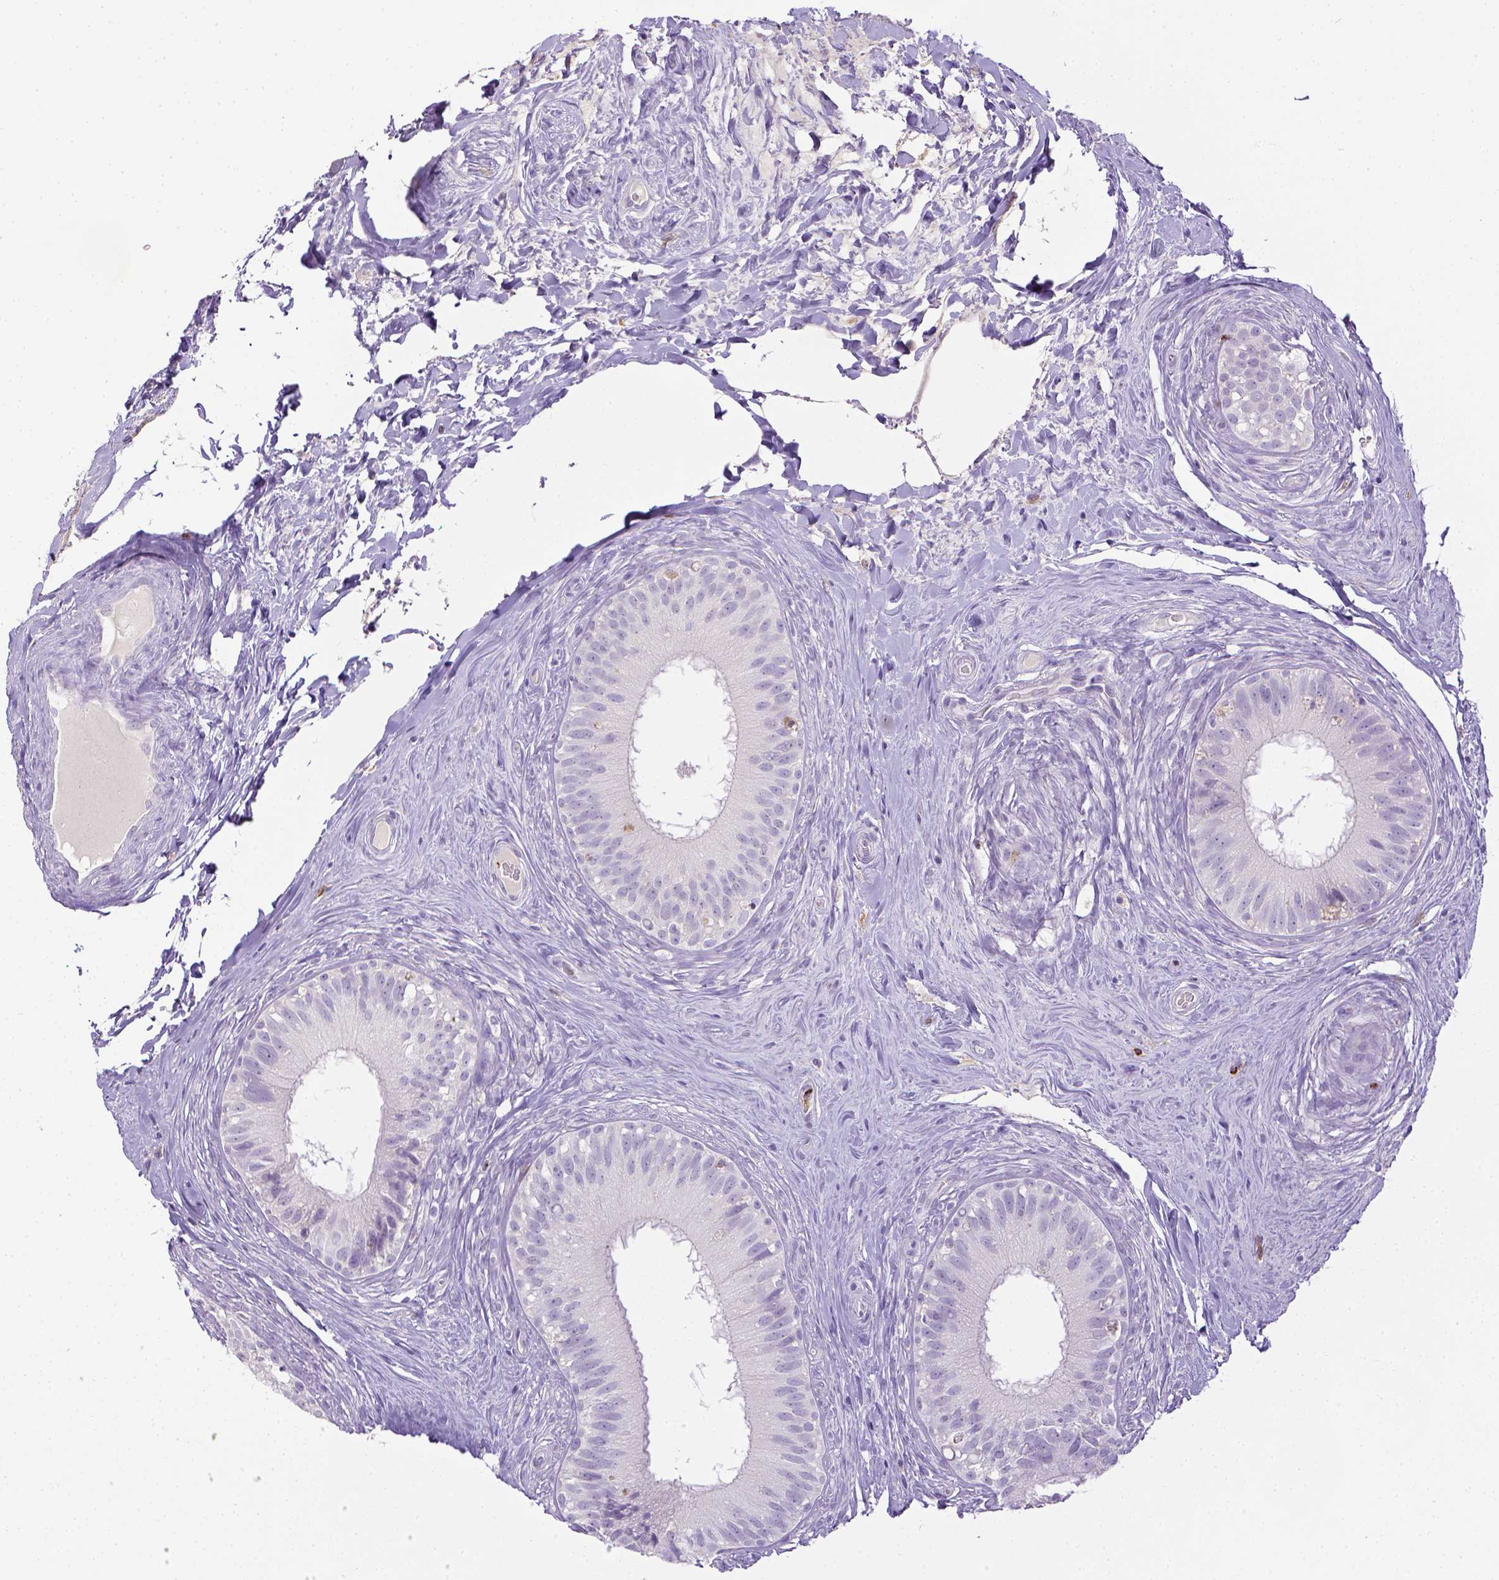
{"staining": {"intensity": "negative", "quantity": "none", "location": "none"}, "tissue": "epididymis", "cell_type": "Glandular cells", "image_type": "normal", "snomed": [{"axis": "morphology", "description": "Normal tissue, NOS"}, {"axis": "topography", "description": "Epididymis"}], "caption": "This is an IHC image of benign human epididymis. There is no staining in glandular cells.", "gene": "ITGAM", "patient": {"sex": "male", "age": 59}}